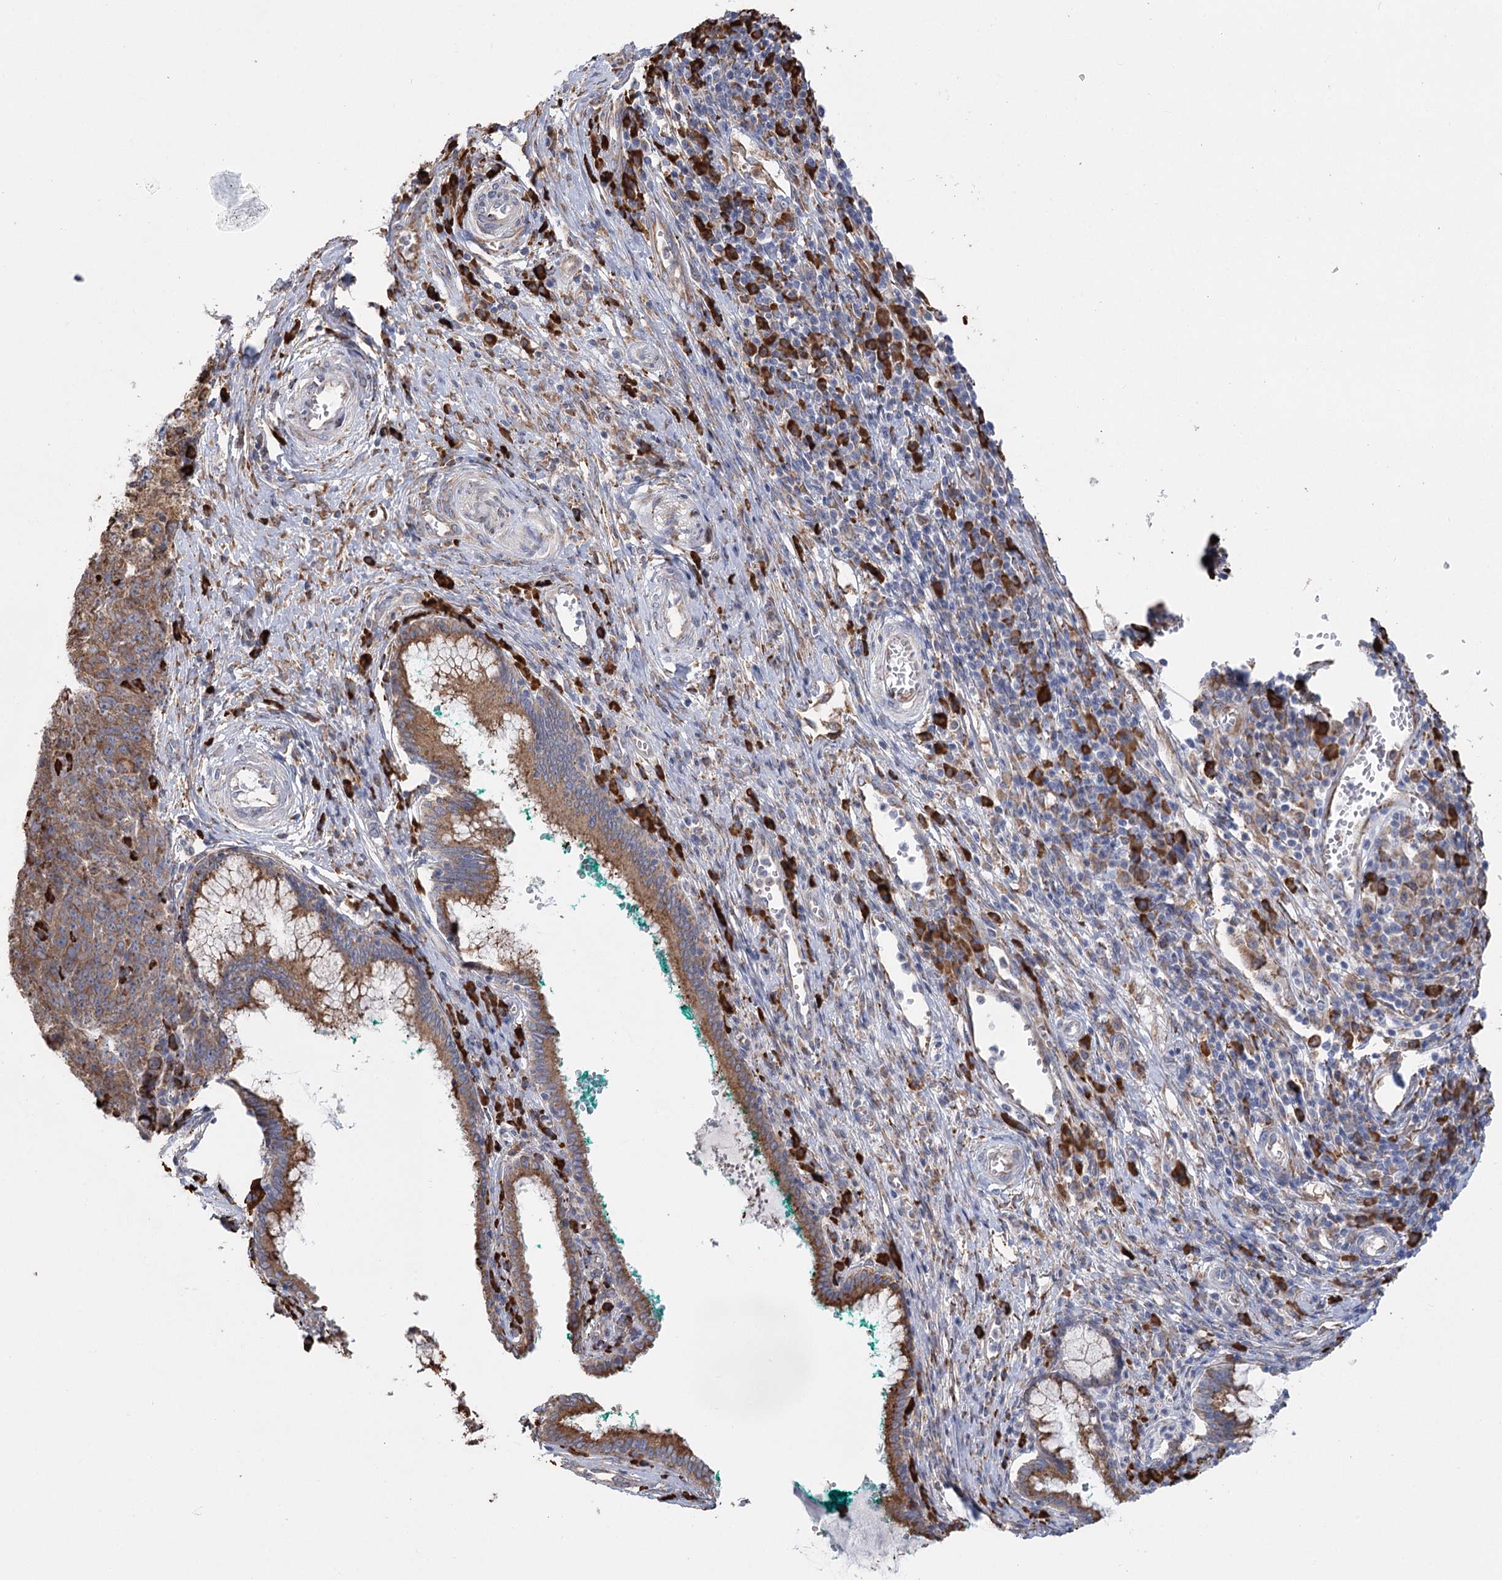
{"staining": {"intensity": "moderate", "quantity": "25%-75%", "location": "cytoplasmic/membranous"}, "tissue": "cervix", "cell_type": "Glandular cells", "image_type": "normal", "snomed": [{"axis": "morphology", "description": "Normal tissue, NOS"}, {"axis": "morphology", "description": "Adenocarcinoma, NOS"}, {"axis": "topography", "description": "Cervix"}], "caption": "Immunohistochemistry micrograph of unremarkable human cervix stained for a protein (brown), which shows medium levels of moderate cytoplasmic/membranous positivity in about 25%-75% of glandular cells.", "gene": "METTL24", "patient": {"sex": "female", "age": 29}}